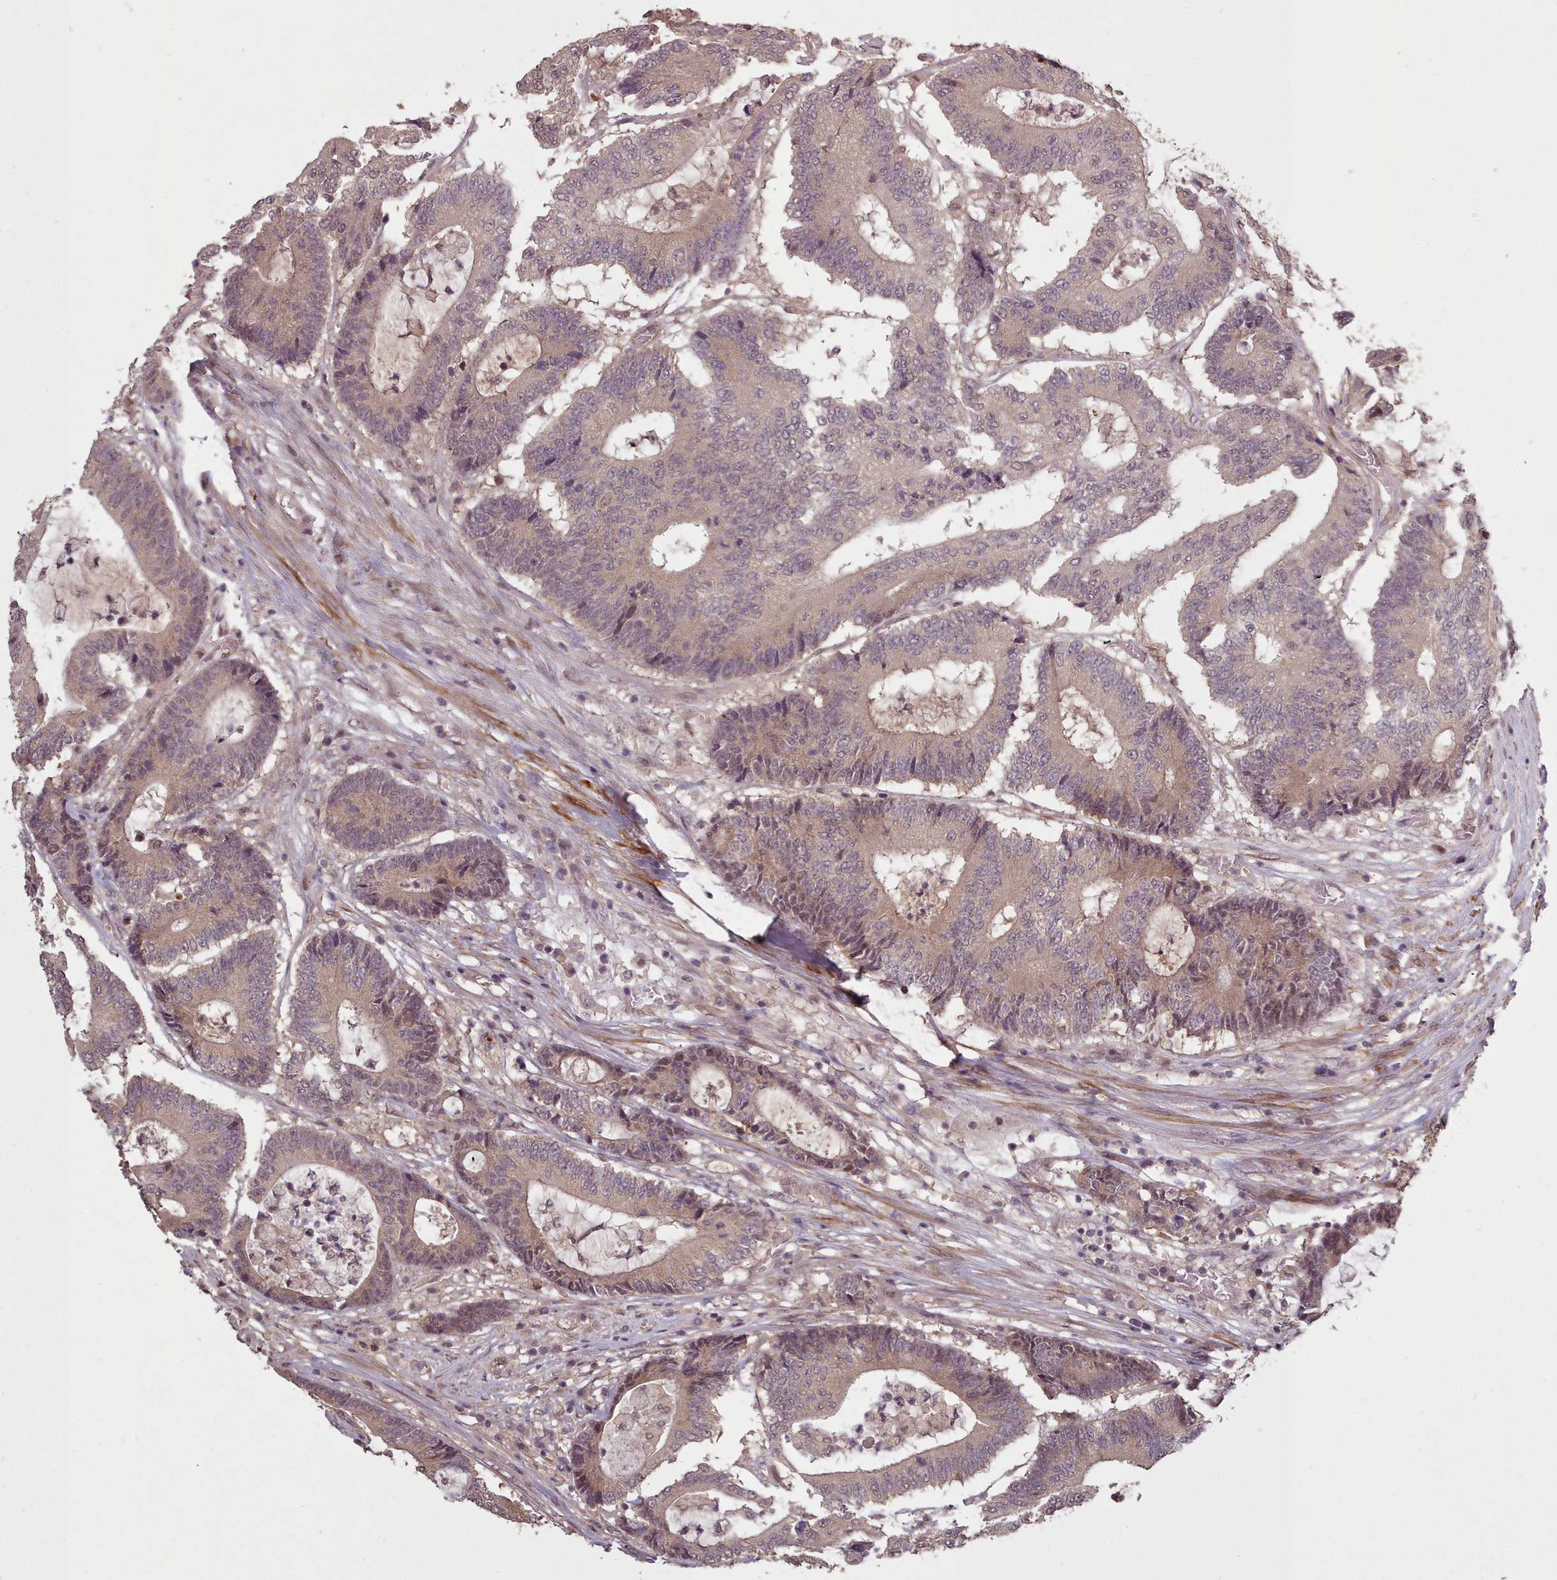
{"staining": {"intensity": "weak", "quantity": "25%-75%", "location": "cytoplasmic/membranous,nuclear"}, "tissue": "colorectal cancer", "cell_type": "Tumor cells", "image_type": "cancer", "snomed": [{"axis": "morphology", "description": "Adenocarcinoma, NOS"}, {"axis": "topography", "description": "Colon"}], "caption": "Immunohistochemistry (IHC) image of neoplastic tissue: human colorectal cancer stained using immunohistochemistry exhibits low levels of weak protein expression localized specifically in the cytoplasmic/membranous and nuclear of tumor cells, appearing as a cytoplasmic/membranous and nuclear brown color.", "gene": "CDC6", "patient": {"sex": "female", "age": 84}}